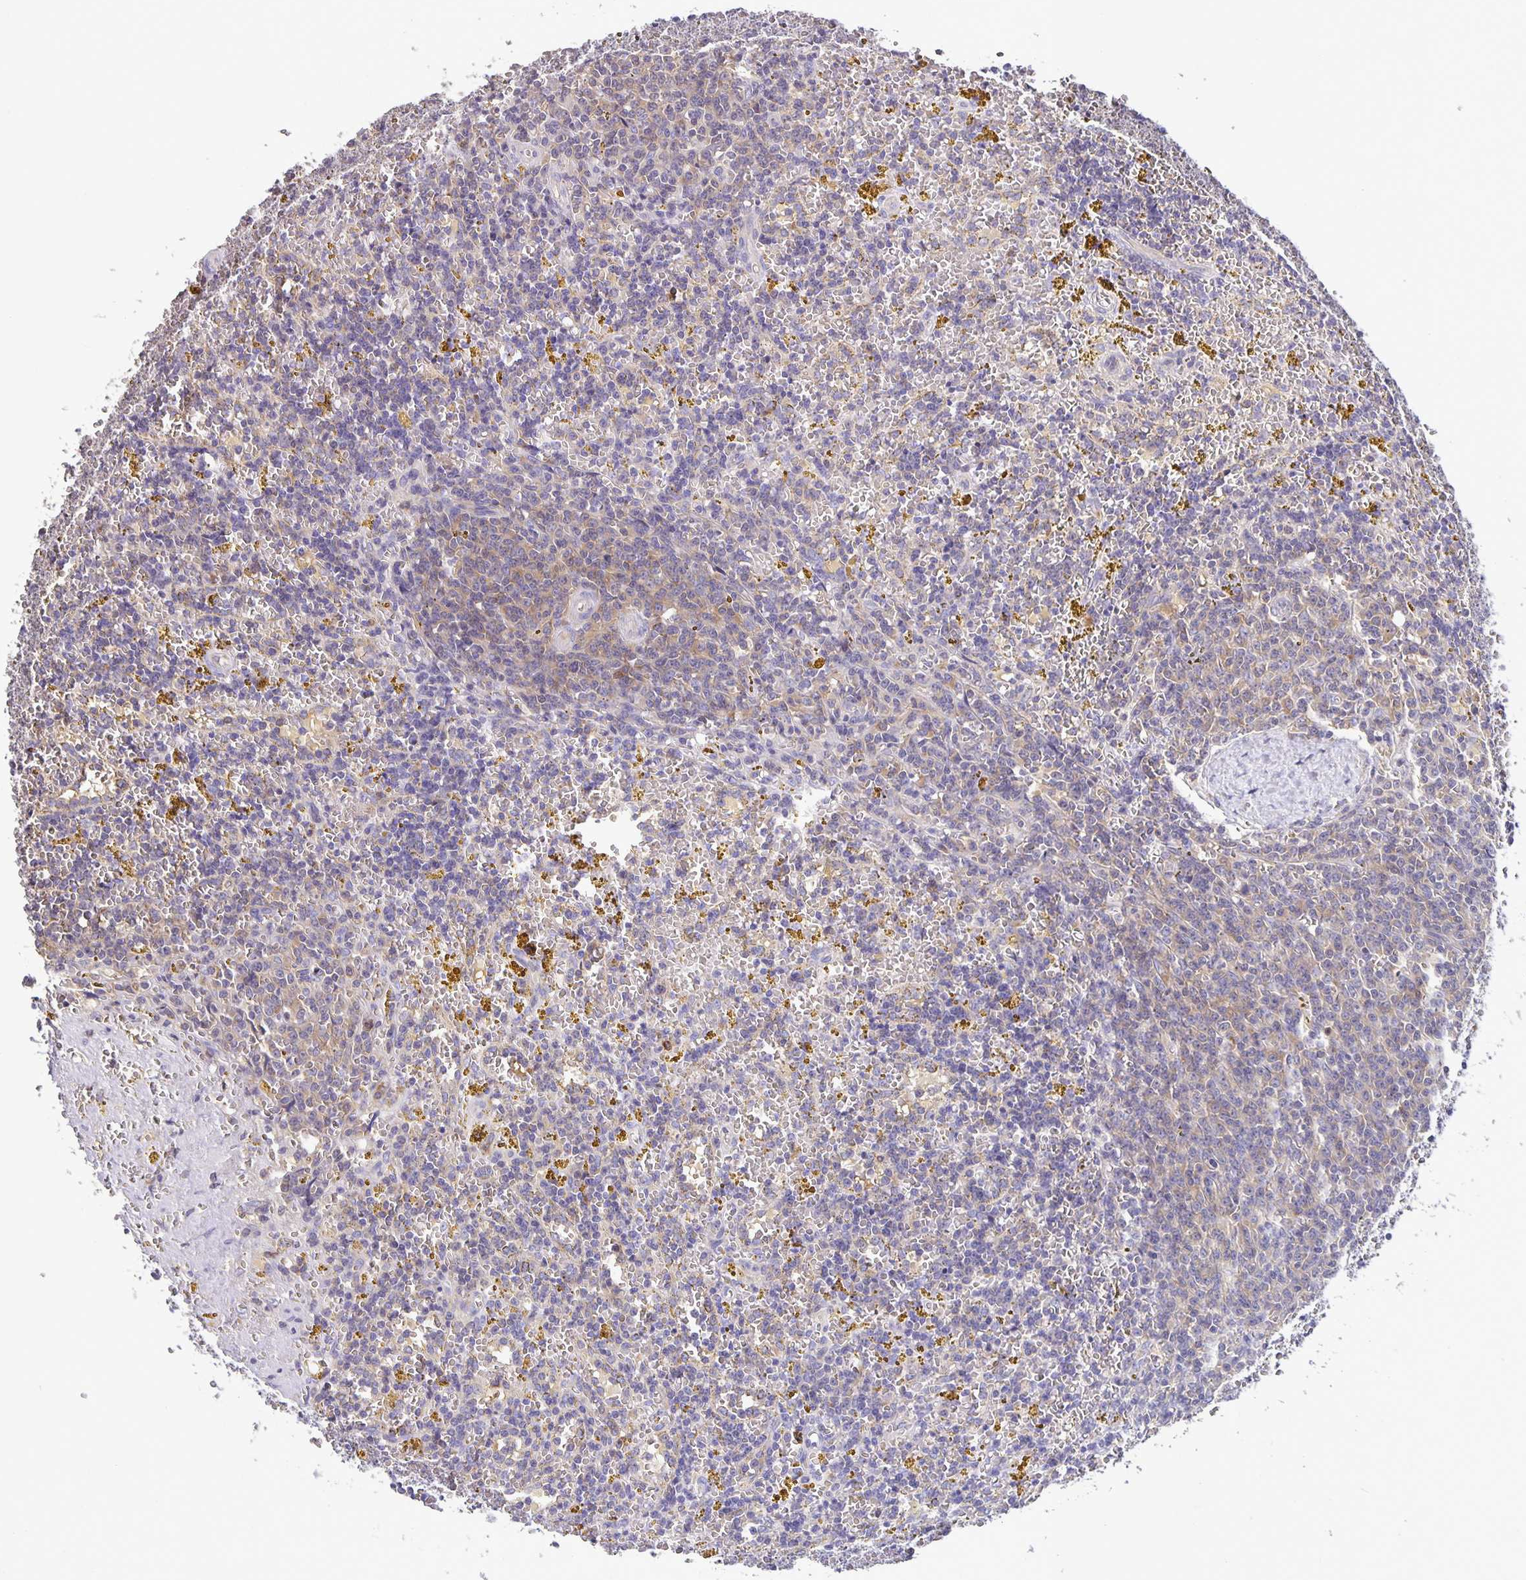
{"staining": {"intensity": "weak", "quantity": "<25%", "location": "cytoplasmic/membranous"}, "tissue": "lymphoma", "cell_type": "Tumor cells", "image_type": "cancer", "snomed": [{"axis": "morphology", "description": "Malignant lymphoma, non-Hodgkin's type, Low grade"}, {"axis": "topography", "description": "Spleen"}, {"axis": "topography", "description": "Lymph node"}], "caption": "The immunohistochemistry image has no significant expression in tumor cells of lymphoma tissue.", "gene": "FEM1C", "patient": {"sex": "female", "age": 66}}